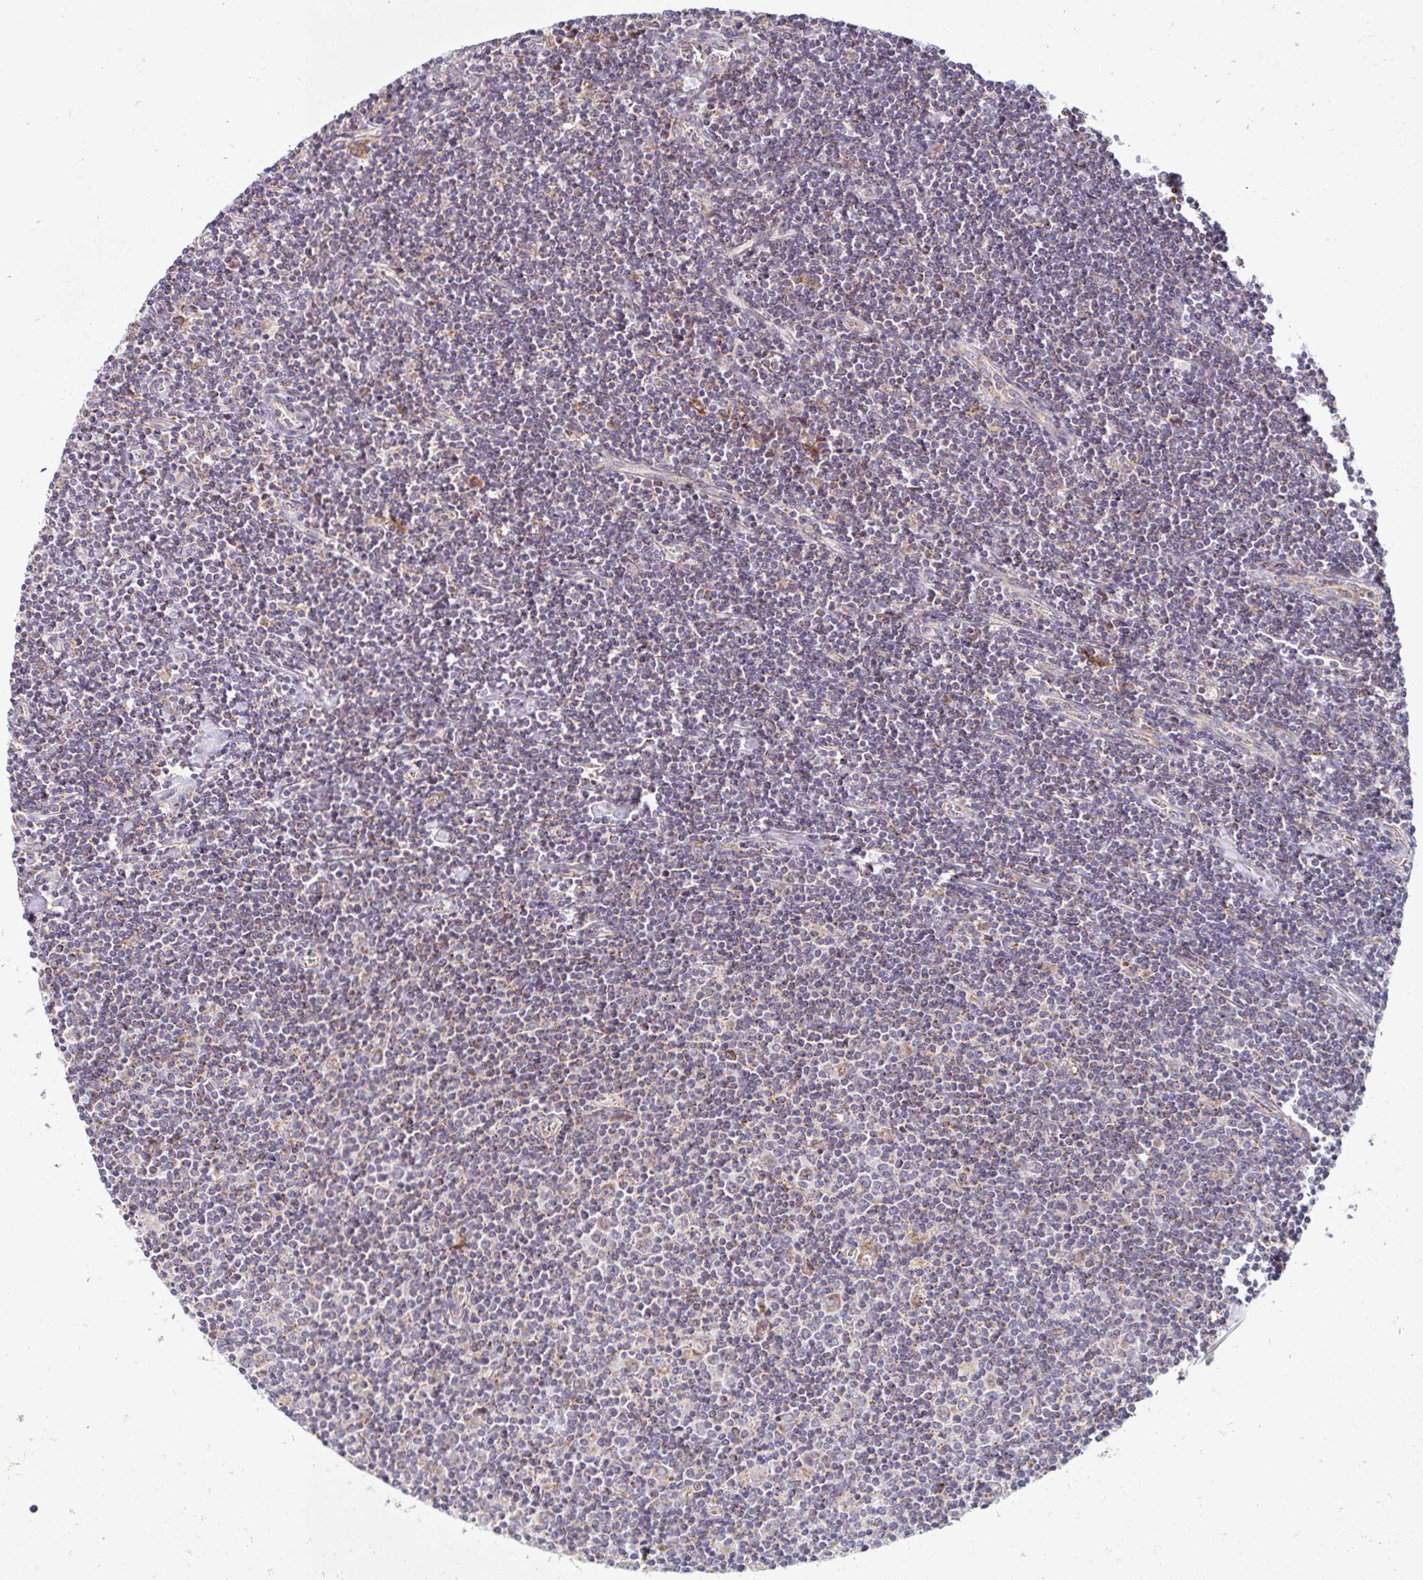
{"staining": {"intensity": "moderate", "quantity": "25%-75%", "location": "cytoplasmic/membranous"}, "tissue": "lymphoma", "cell_type": "Tumor cells", "image_type": "cancer", "snomed": [{"axis": "morphology", "description": "Hodgkin's disease, NOS"}, {"axis": "topography", "description": "Lymph node"}], "caption": "This is an image of immunohistochemistry (IHC) staining of Hodgkin's disease, which shows moderate positivity in the cytoplasmic/membranous of tumor cells.", "gene": "SKP2", "patient": {"sex": "male", "age": 40}}